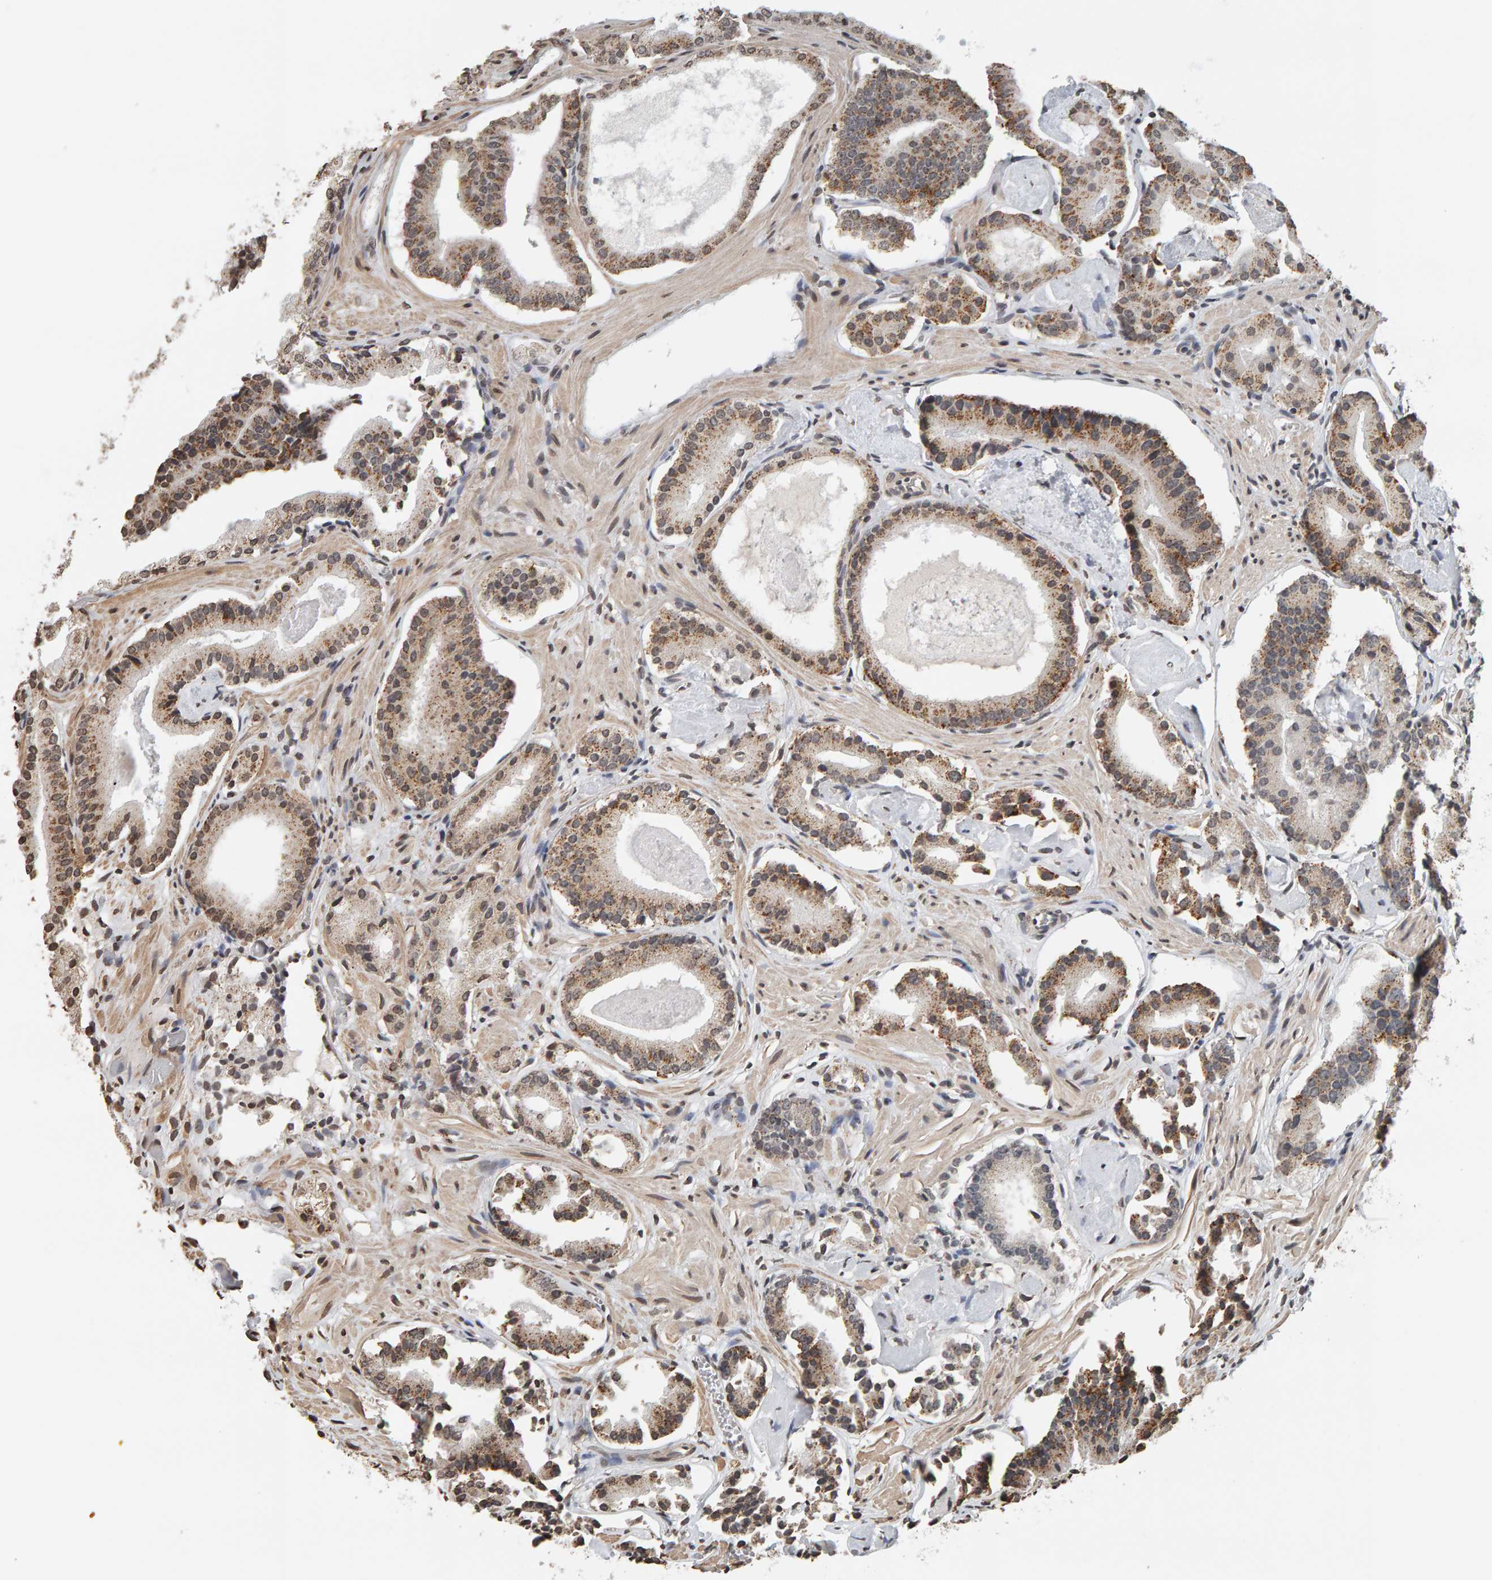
{"staining": {"intensity": "moderate", "quantity": ">75%", "location": "cytoplasmic/membranous"}, "tissue": "prostate cancer", "cell_type": "Tumor cells", "image_type": "cancer", "snomed": [{"axis": "morphology", "description": "Adenocarcinoma, Low grade"}, {"axis": "topography", "description": "Prostate"}], "caption": "Immunohistochemical staining of adenocarcinoma (low-grade) (prostate) reveals moderate cytoplasmic/membranous protein positivity in about >75% of tumor cells. (Stains: DAB in brown, nuclei in blue, Microscopy: brightfield microscopy at high magnification).", "gene": "AFF4", "patient": {"sex": "male", "age": 51}}